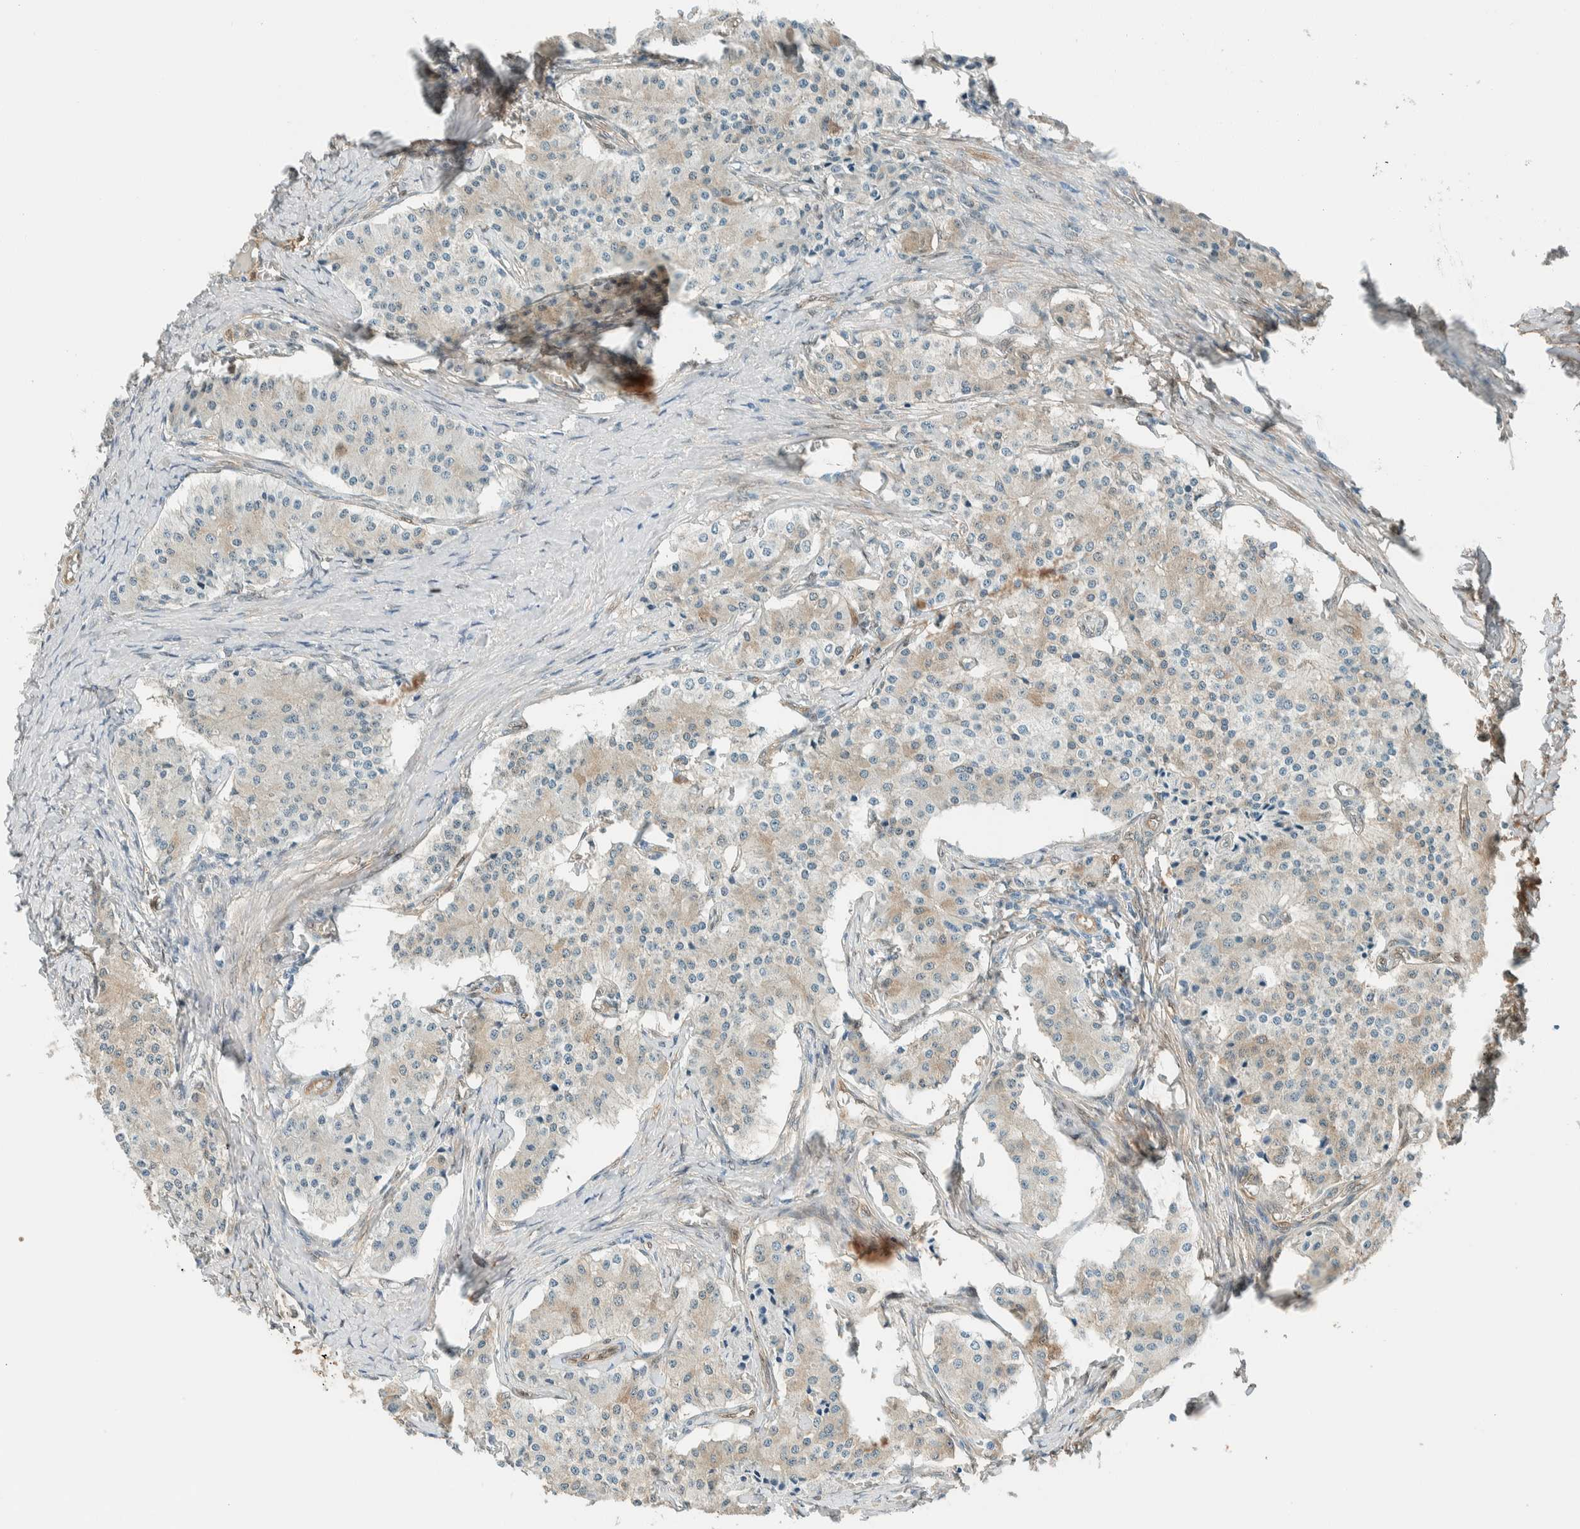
{"staining": {"intensity": "weak", "quantity": "<25%", "location": "cytoplasmic/membranous"}, "tissue": "carcinoid", "cell_type": "Tumor cells", "image_type": "cancer", "snomed": [{"axis": "morphology", "description": "Carcinoid, malignant, NOS"}, {"axis": "topography", "description": "Colon"}], "caption": "Immunohistochemical staining of human carcinoid demonstrates no significant staining in tumor cells.", "gene": "NXN", "patient": {"sex": "female", "age": 52}}